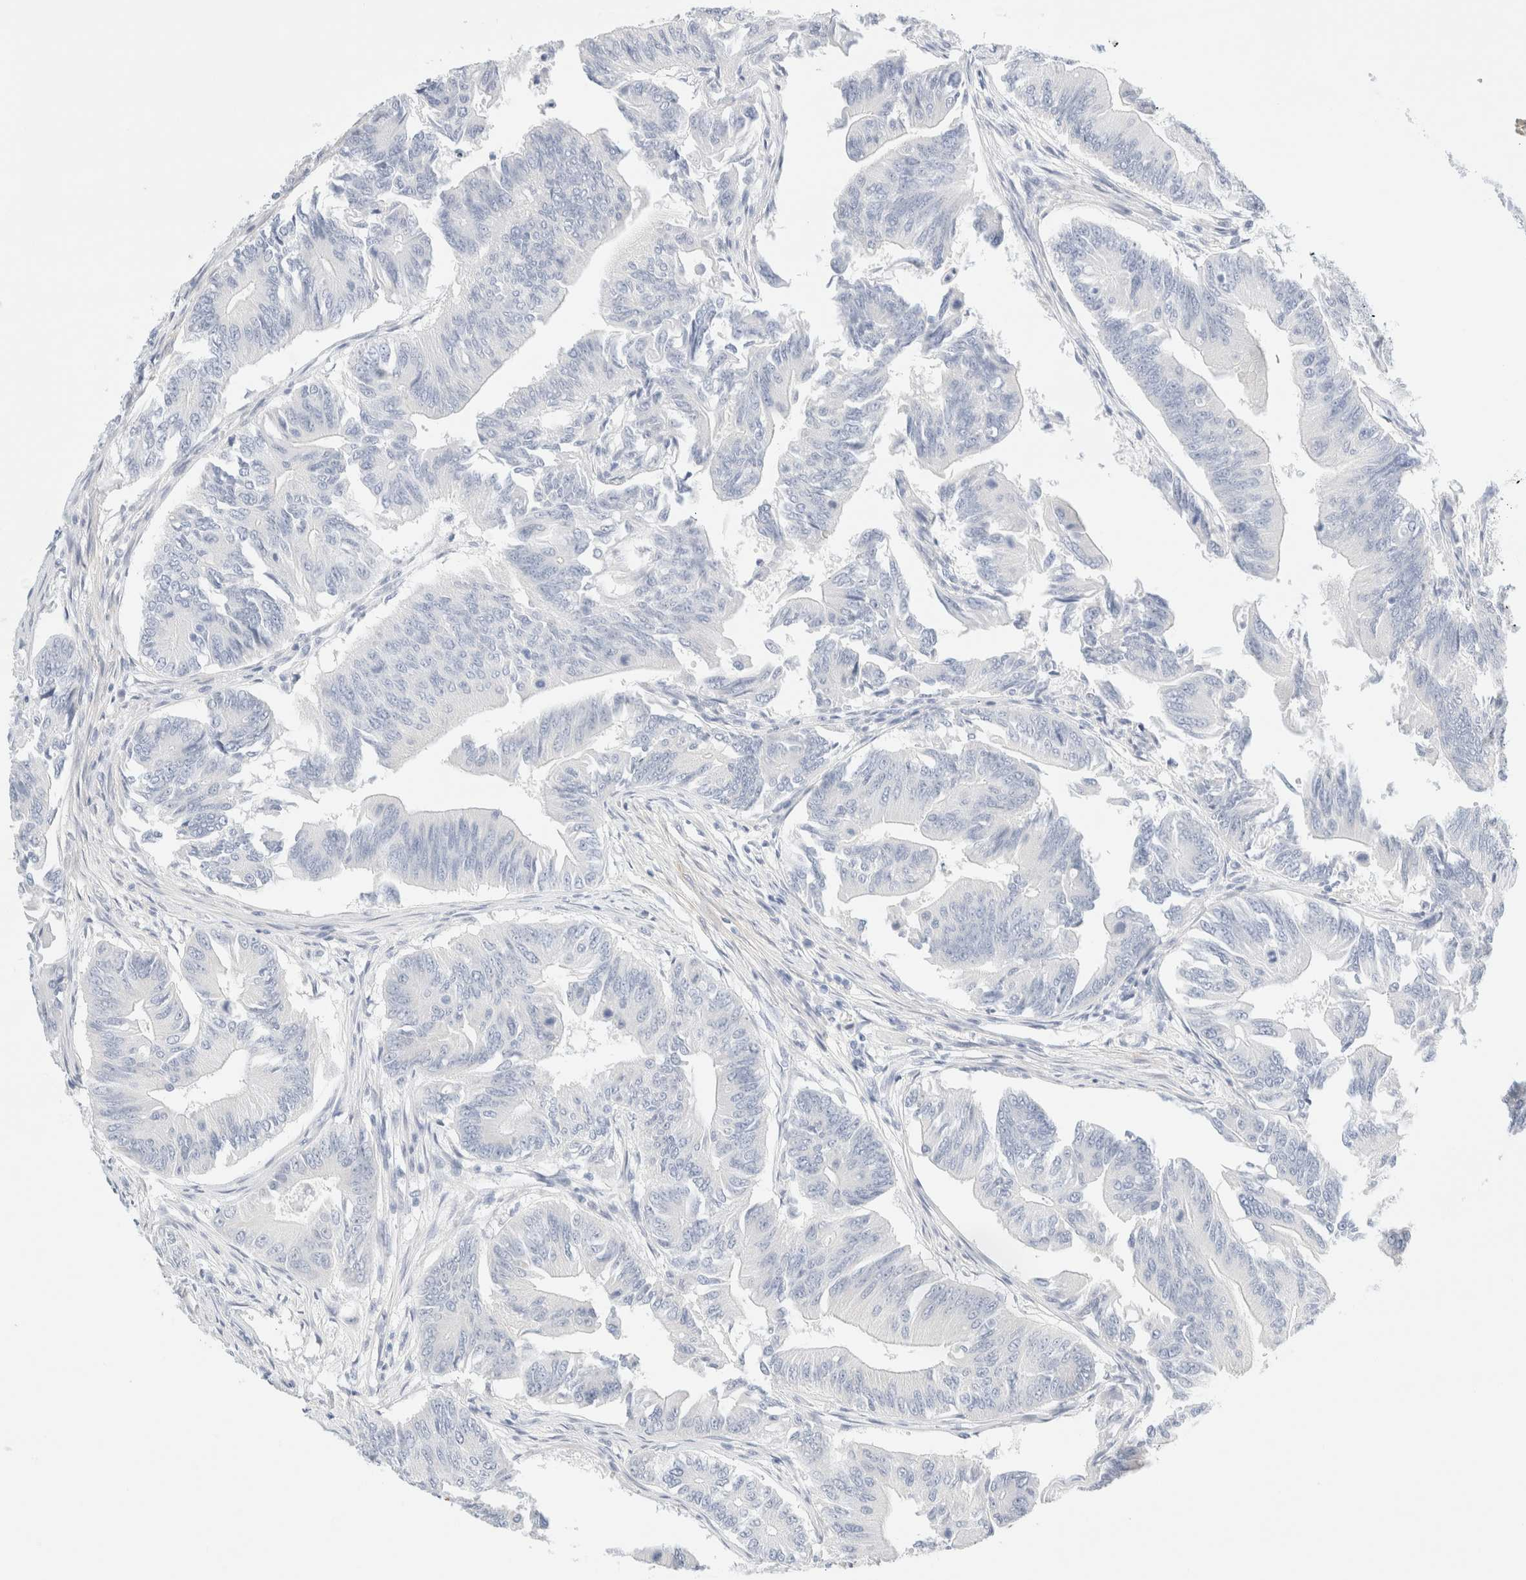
{"staining": {"intensity": "negative", "quantity": "none", "location": "none"}, "tissue": "colorectal cancer", "cell_type": "Tumor cells", "image_type": "cancer", "snomed": [{"axis": "morphology", "description": "Adenoma, NOS"}, {"axis": "morphology", "description": "Adenocarcinoma, NOS"}, {"axis": "topography", "description": "Colon"}], "caption": "An immunohistochemistry (IHC) image of colorectal adenocarcinoma is shown. There is no staining in tumor cells of colorectal adenocarcinoma.", "gene": "DPYS", "patient": {"sex": "male", "age": 79}}